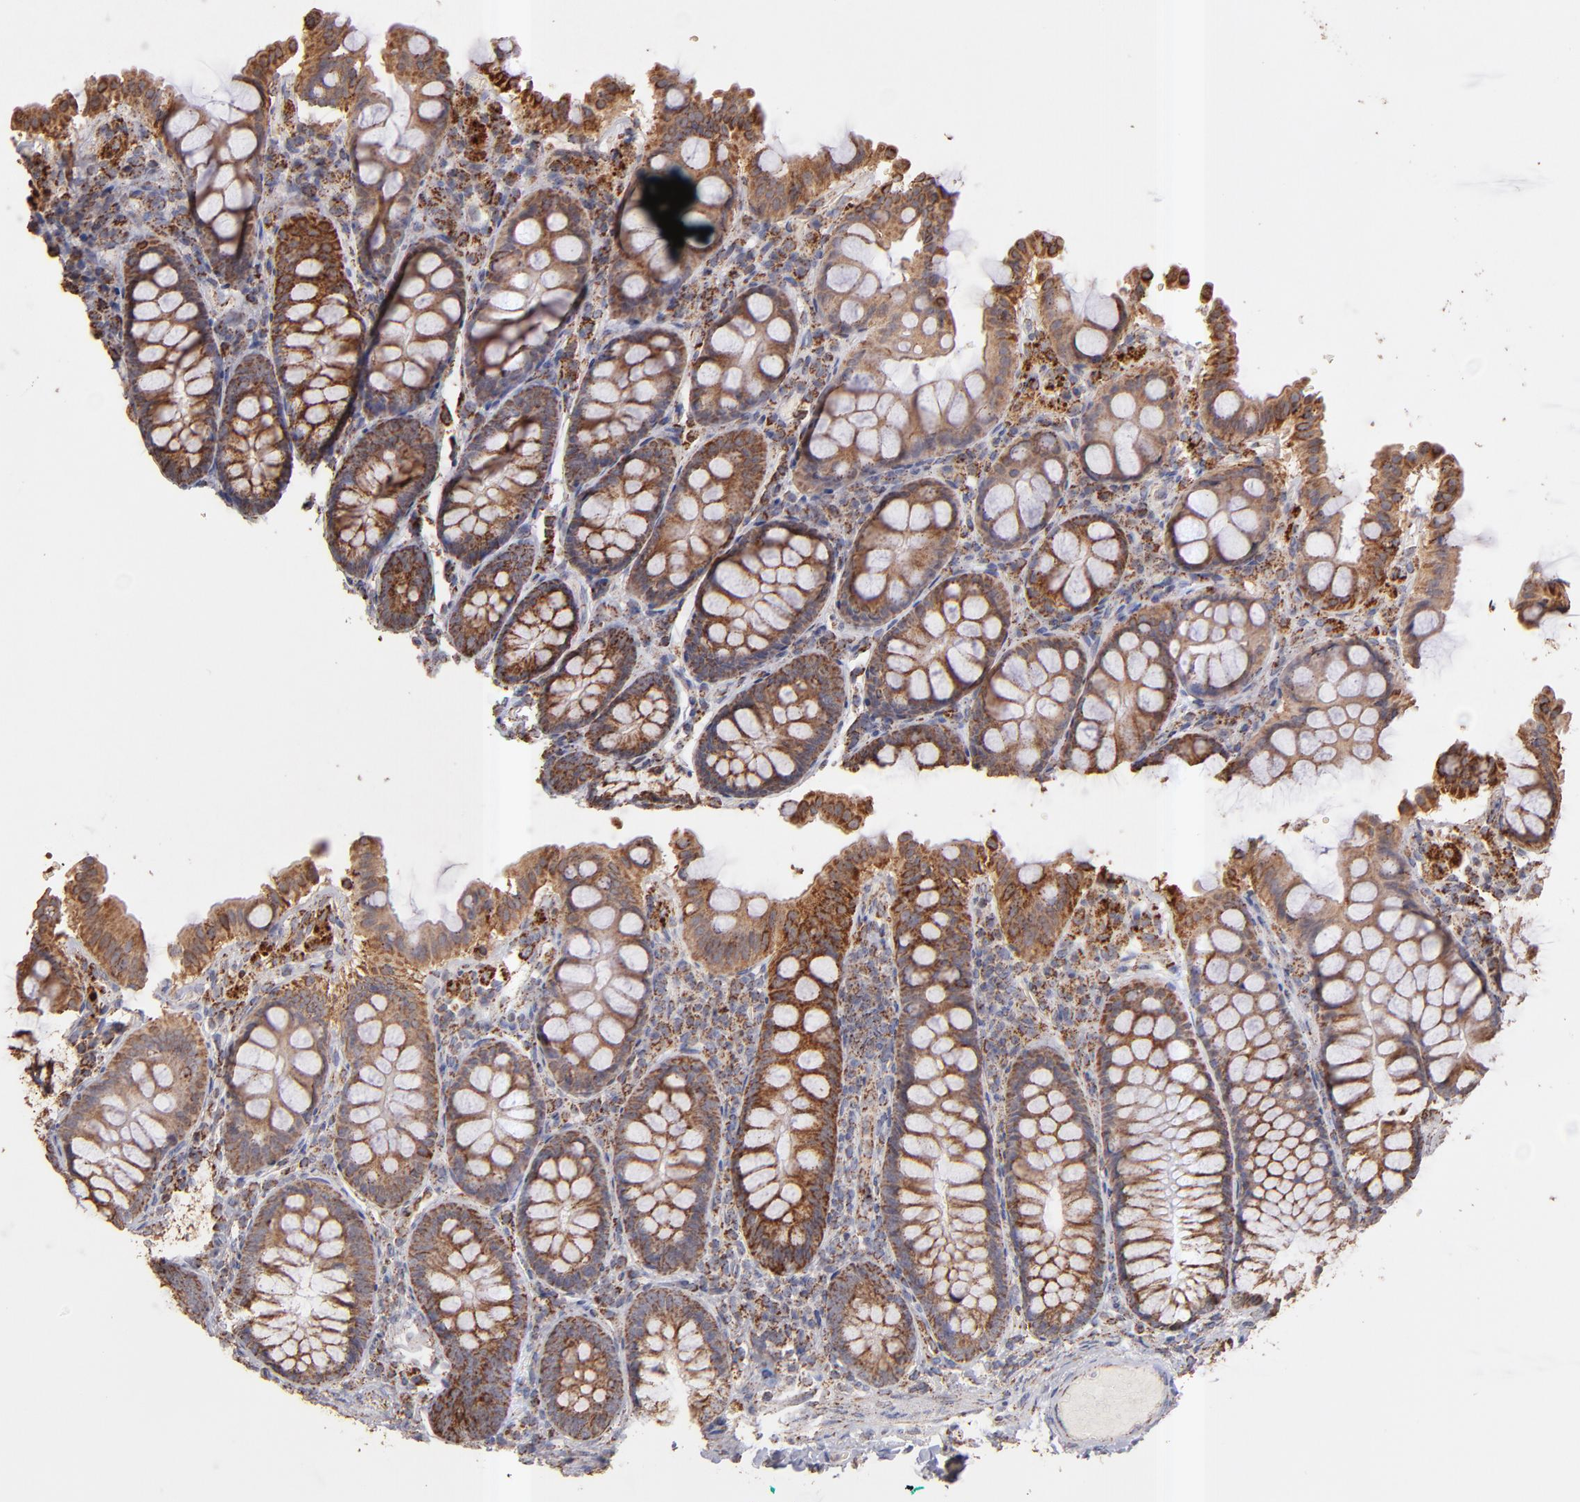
{"staining": {"intensity": "moderate", "quantity": ">75%", "location": "cytoplasmic/membranous"}, "tissue": "colon", "cell_type": "Endothelial cells", "image_type": "normal", "snomed": [{"axis": "morphology", "description": "Normal tissue, NOS"}, {"axis": "topography", "description": "Colon"}], "caption": "Colon stained for a protein shows moderate cytoplasmic/membranous positivity in endothelial cells. Using DAB (brown) and hematoxylin (blue) stains, captured at high magnification using brightfield microscopy.", "gene": "DLST", "patient": {"sex": "female", "age": 61}}